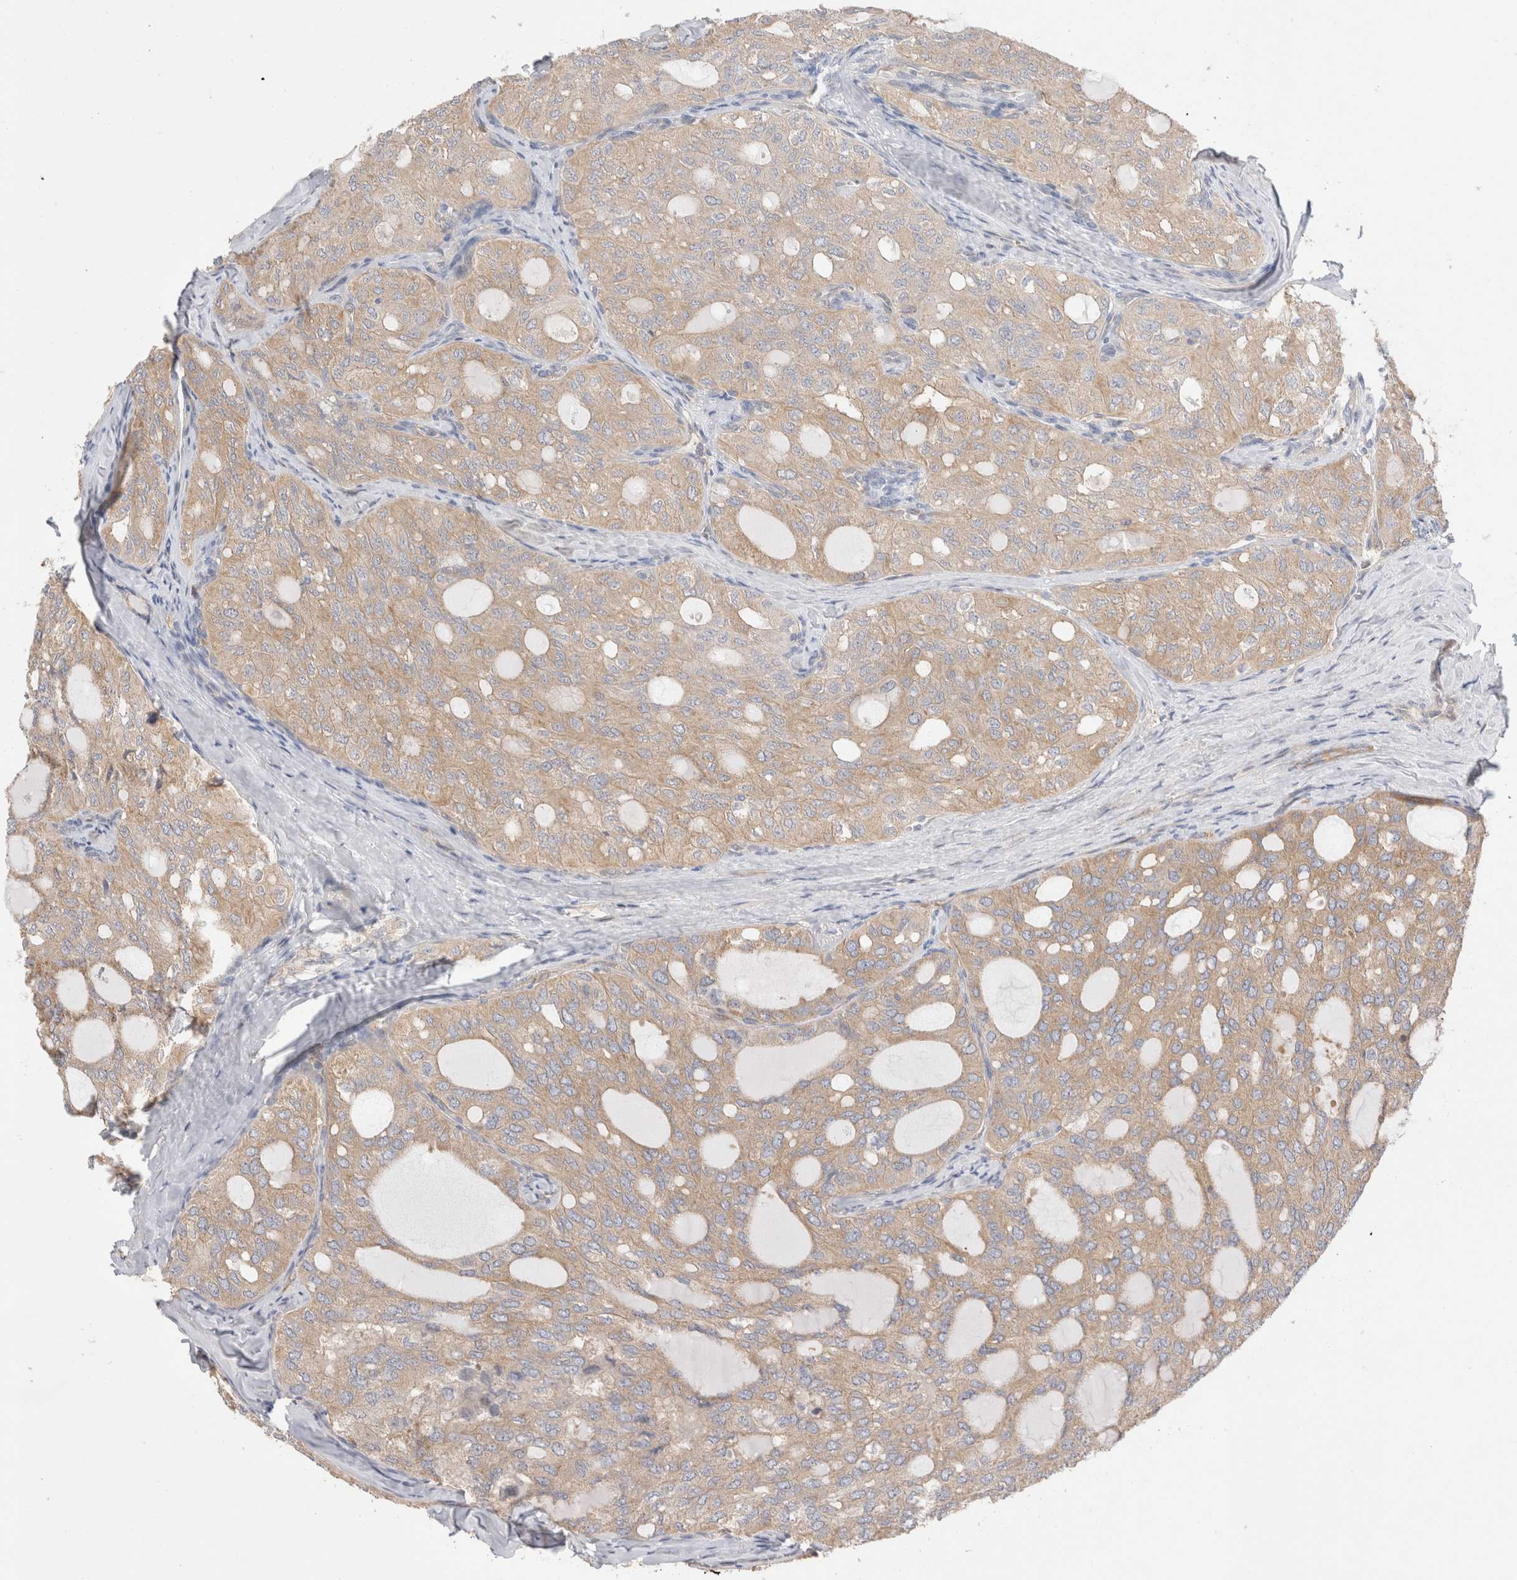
{"staining": {"intensity": "weak", "quantity": ">75%", "location": "cytoplasmic/membranous"}, "tissue": "thyroid cancer", "cell_type": "Tumor cells", "image_type": "cancer", "snomed": [{"axis": "morphology", "description": "Follicular adenoma carcinoma, NOS"}, {"axis": "topography", "description": "Thyroid gland"}], "caption": "About >75% of tumor cells in thyroid cancer (follicular adenoma carcinoma) exhibit weak cytoplasmic/membranous protein expression as visualized by brown immunohistochemical staining.", "gene": "CAPN2", "patient": {"sex": "male", "age": 75}}